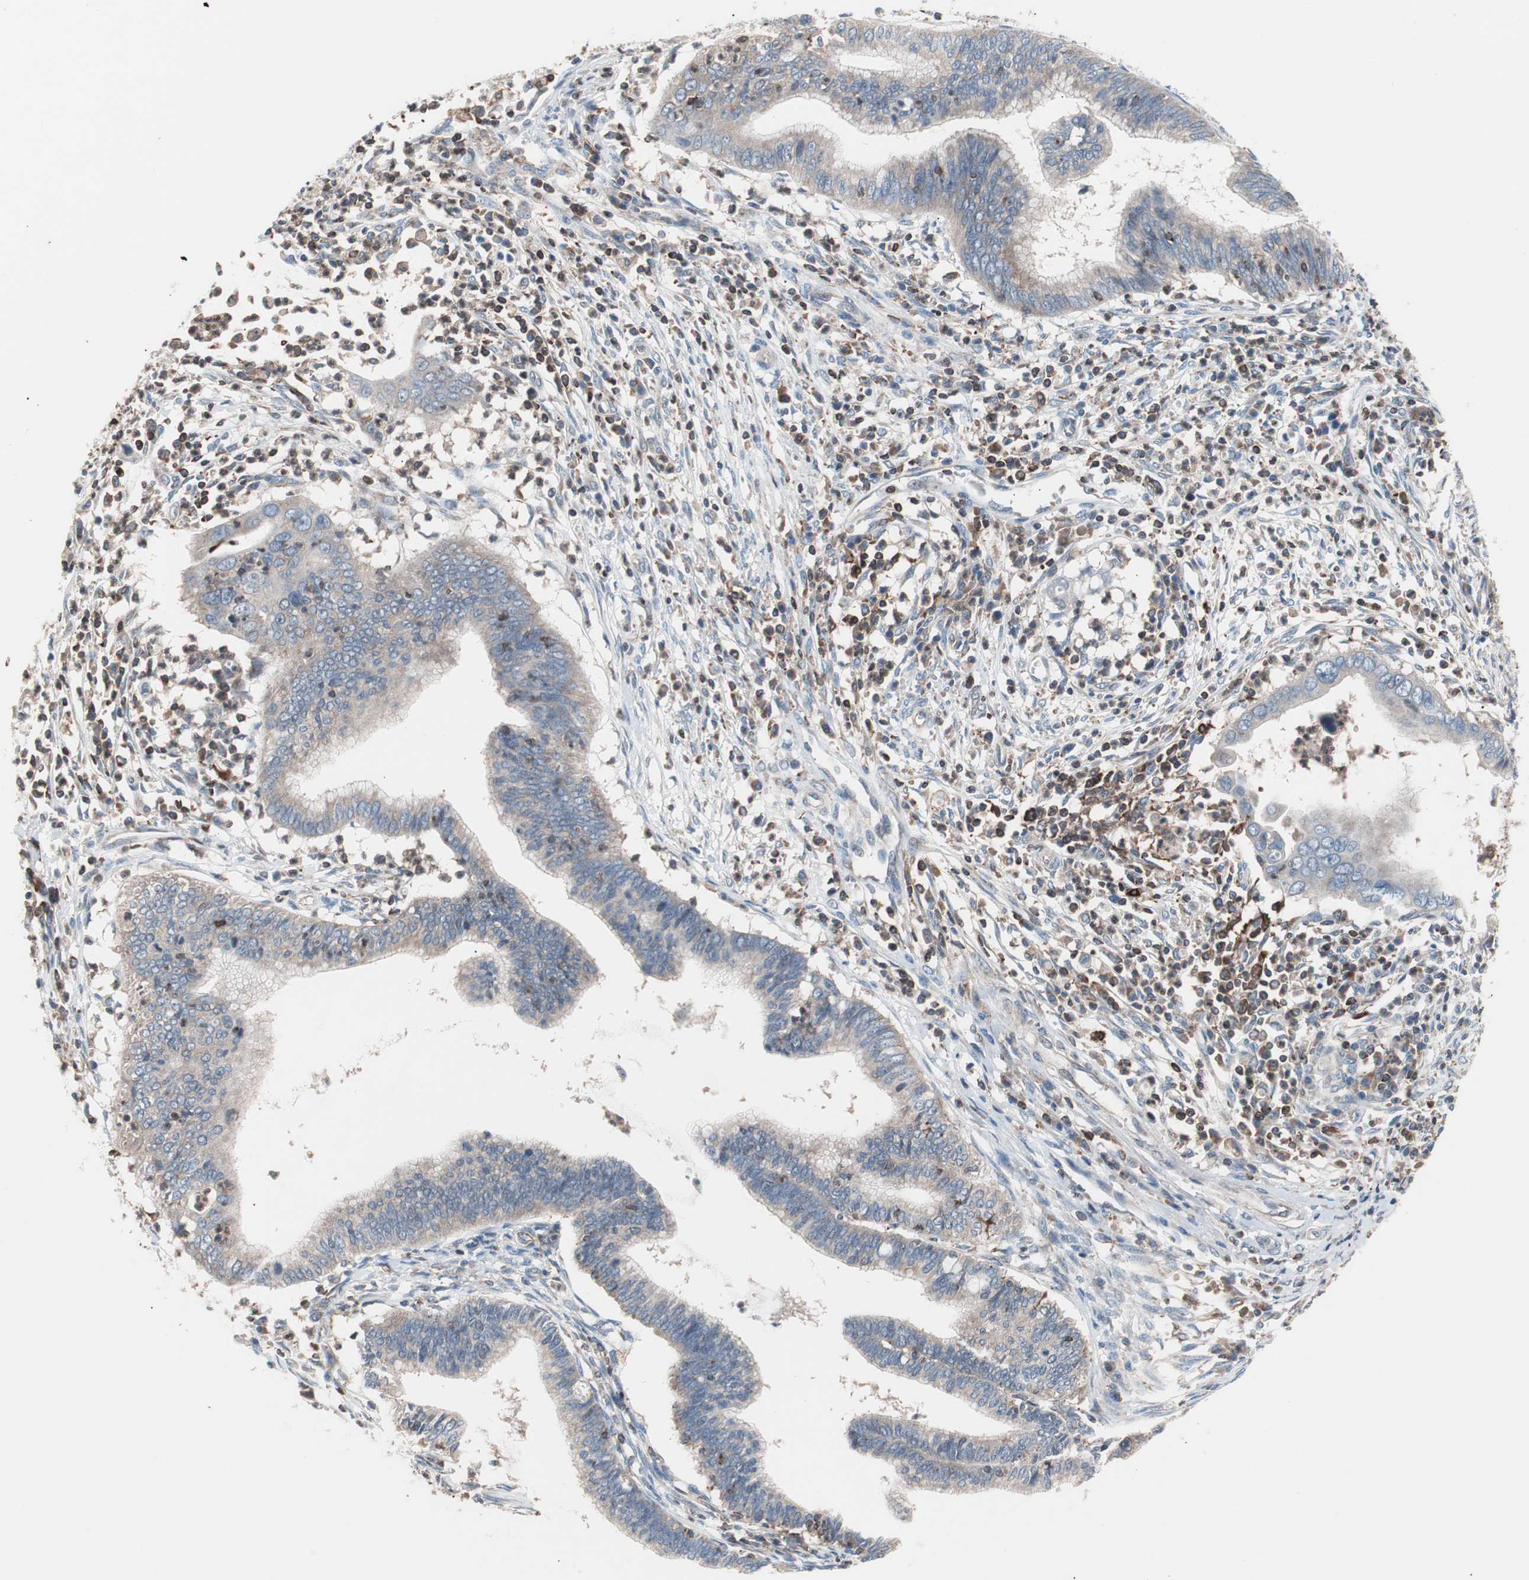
{"staining": {"intensity": "weak", "quantity": ">75%", "location": "cytoplasmic/membranous"}, "tissue": "cervical cancer", "cell_type": "Tumor cells", "image_type": "cancer", "snomed": [{"axis": "morphology", "description": "Adenocarcinoma, NOS"}, {"axis": "topography", "description": "Cervix"}], "caption": "Tumor cells reveal low levels of weak cytoplasmic/membranous staining in about >75% of cells in cervical adenocarcinoma. (Brightfield microscopy of DAB IHC at high magnification).", "gene": "PIK3R1", "patient": {"sex": "female", "age": 36}}